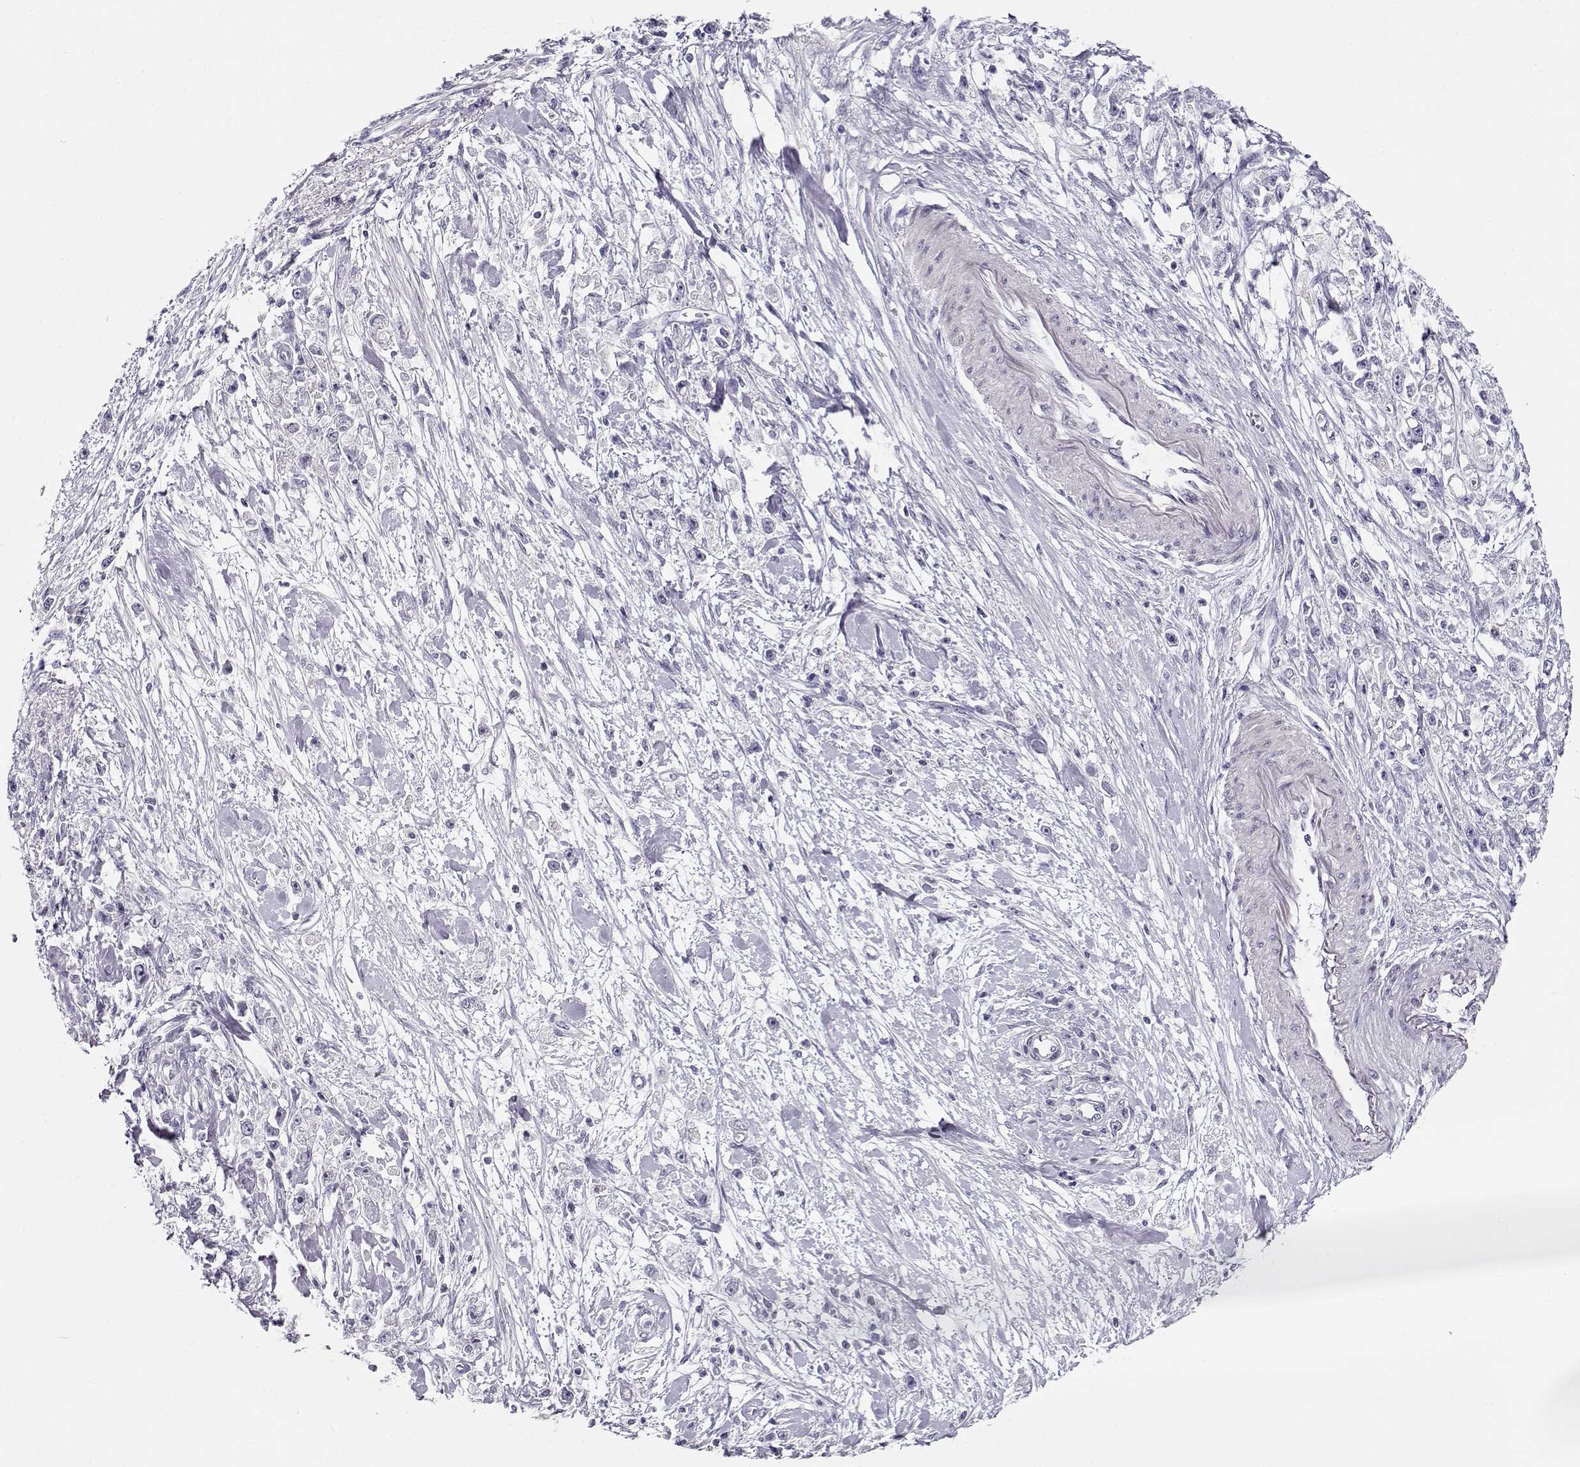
{"staining": {"intensity": "negative", "quantity": "none", "location": "none"}, "tissue": "stomach cancer", "cell_type": "Tumor cells", "image_type": "cancer", "snomed": [{"axis": "morphology", "description": "Adenocarcinoma, NOS"}, {"axis": "topography", "description": "Stomach"}], "caption": "DAB (3,3'-diaminobenzidine) immunohistochemical staining of adenocarcinoma (stomach) exhibits no significant positivity in tumor cells.", "gene": "CRX", "patient": {"sex": "female", "age": 59}}